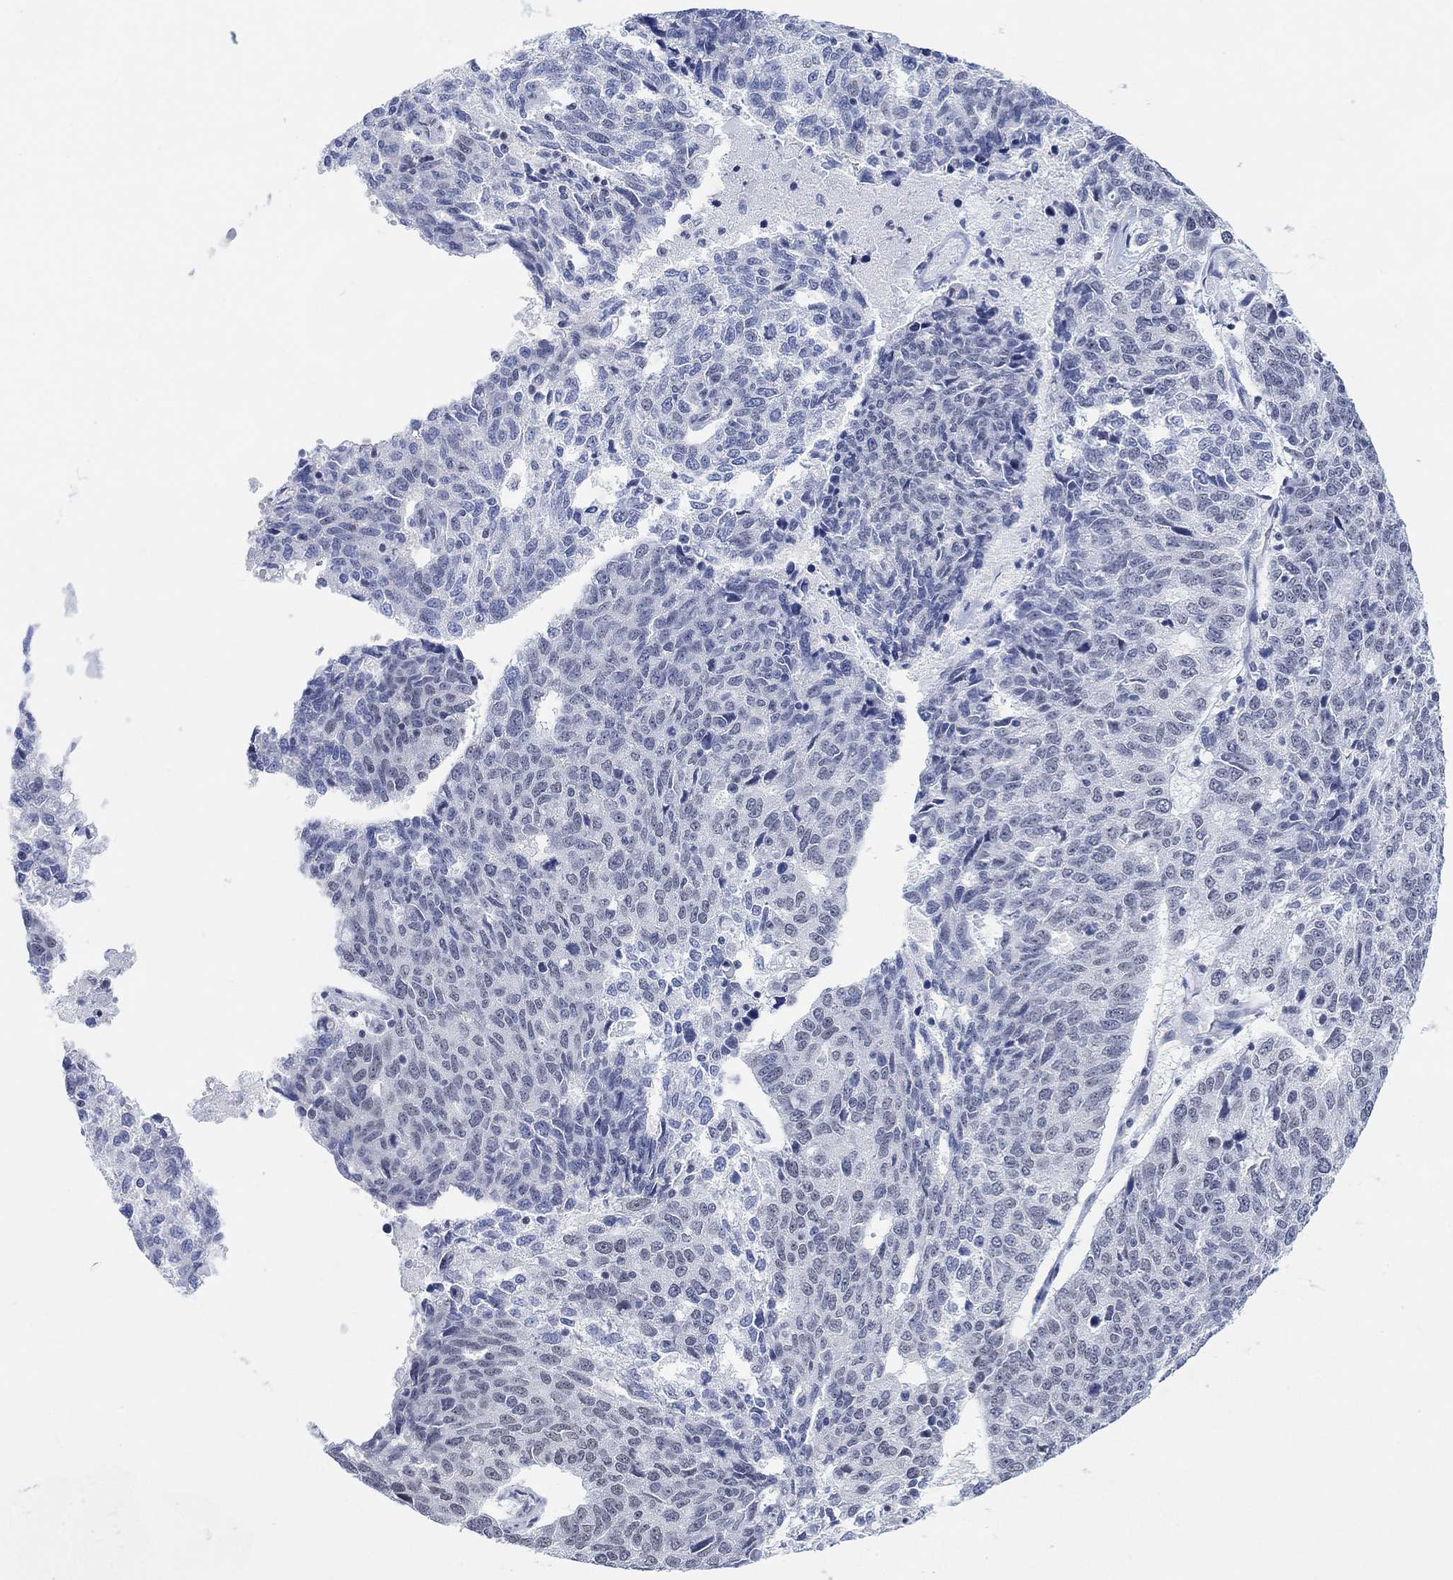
{"staining": {"intensity": "negative", "quantity": "none", "location": "none"}, "tissue": "ovarian cancer", "cell_type": "Tumor cells", "image_type": "cancer", "snomed": [{"axis": "morphology", "description": "Cystadenocarcinoma, serous, NOS"}, {"axis": "topography", "description": "Ovary"}], "caption": "Tumor cells are negative for protein expression in human serous cystadenocarcinoma (ovarian).", "gene": "PURG", "patient": {"sex": "female", "age": 71}}